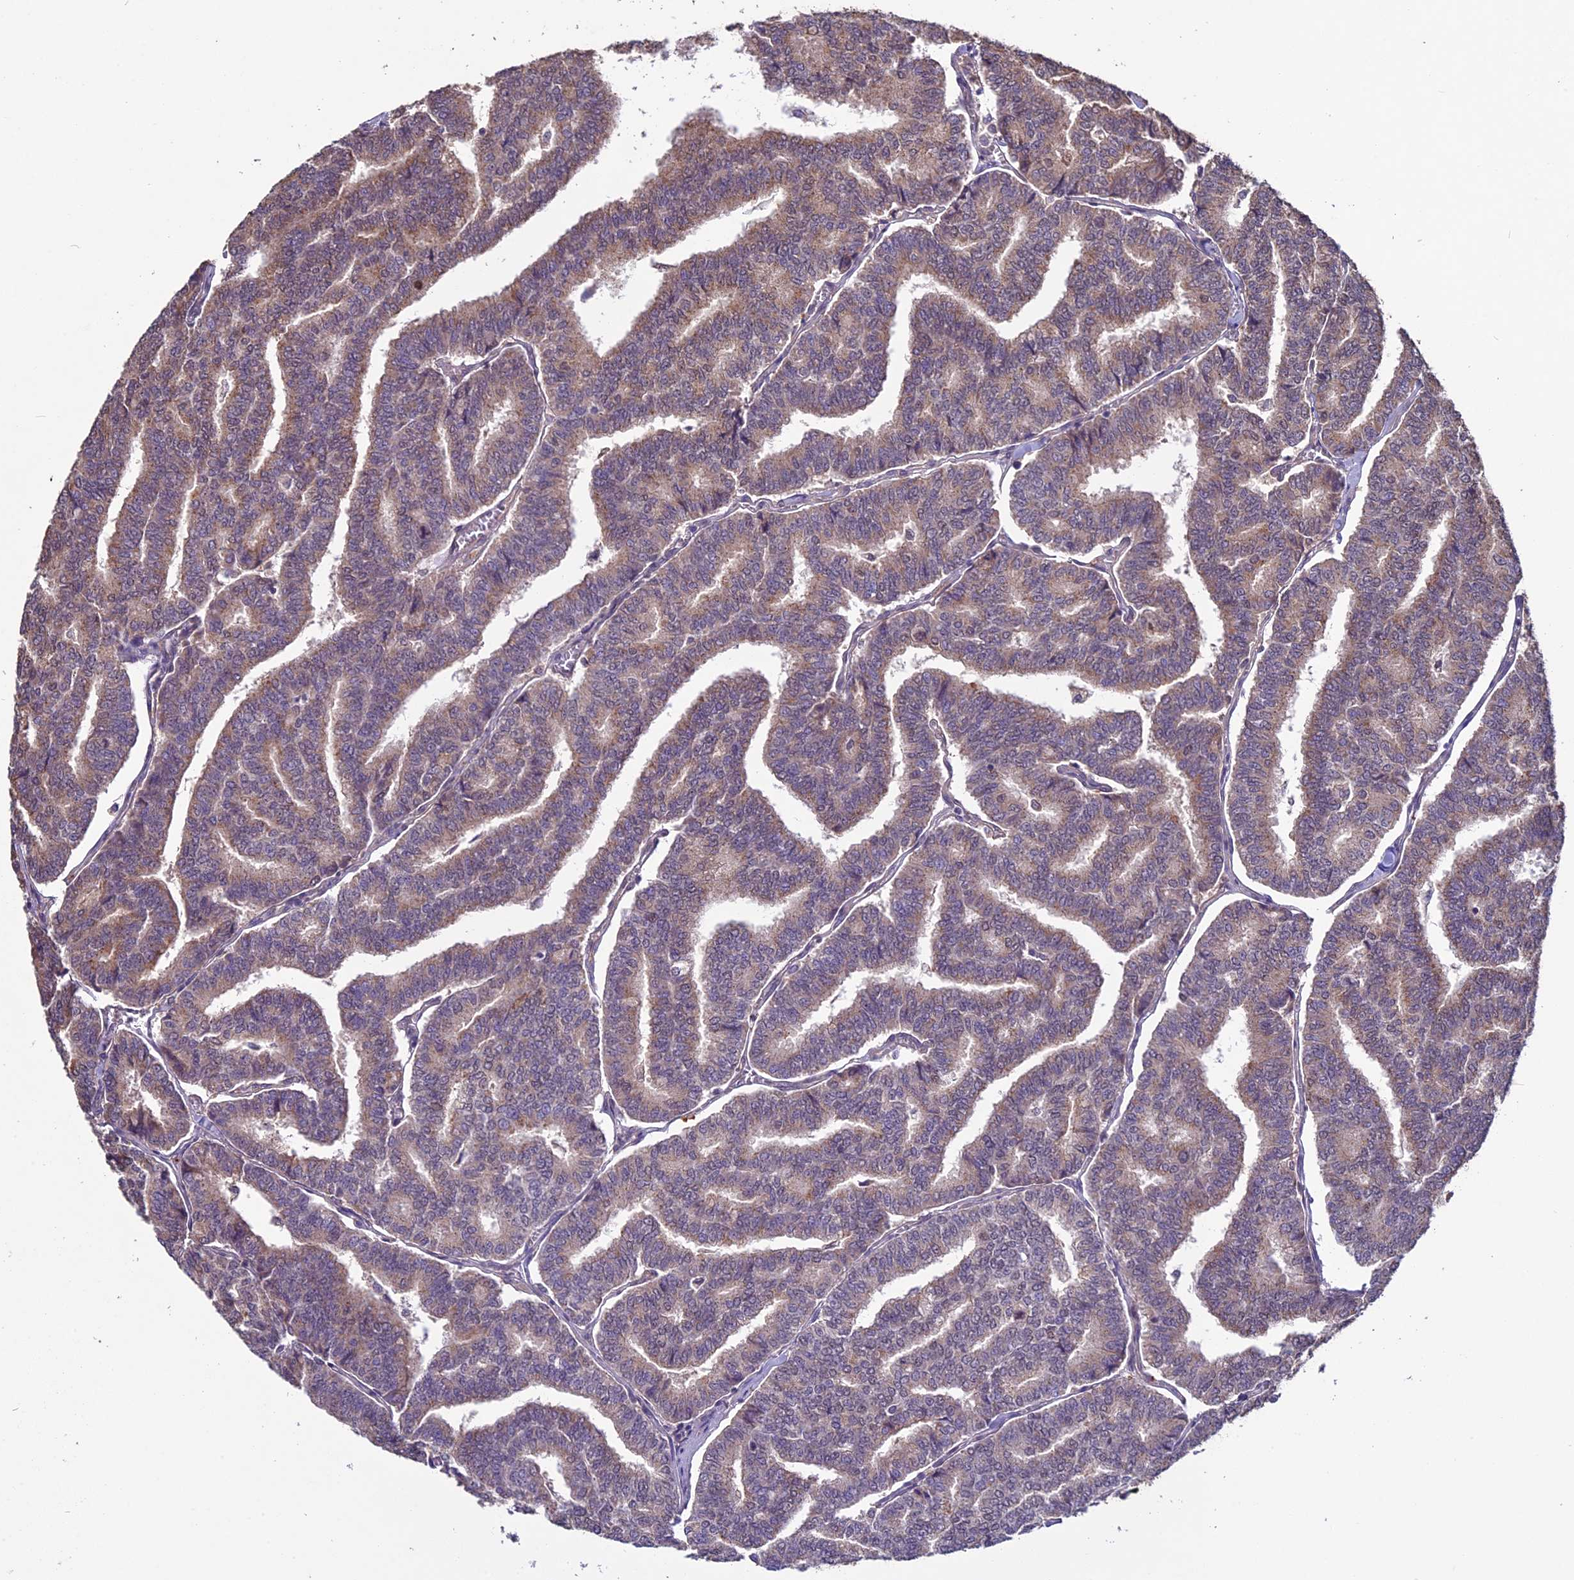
{"staining": {"intensity": "moderate", "quantity": ">75%", "location": "cytoplasmic/membranous"}, "tissue": "thyroid cancer", "cell_type": "Tumor cells", "image_type": "cancer", "snomed": [{"axis": "morphology", "description": "Papillary adenocarcinoma, NOS"}, {"axis": "topography", "description": "Thyroid gland"}], "caption": "This micrograph reveals immunohistochemistry staining of human thyroid cancer (papillary adenocarcinoma), with medium moderate cytoplasmic/membranous staining in approximately >75% of tumor cells.", "gene": "C3orf70", "patient": {"sex": "female", "age": 35}}